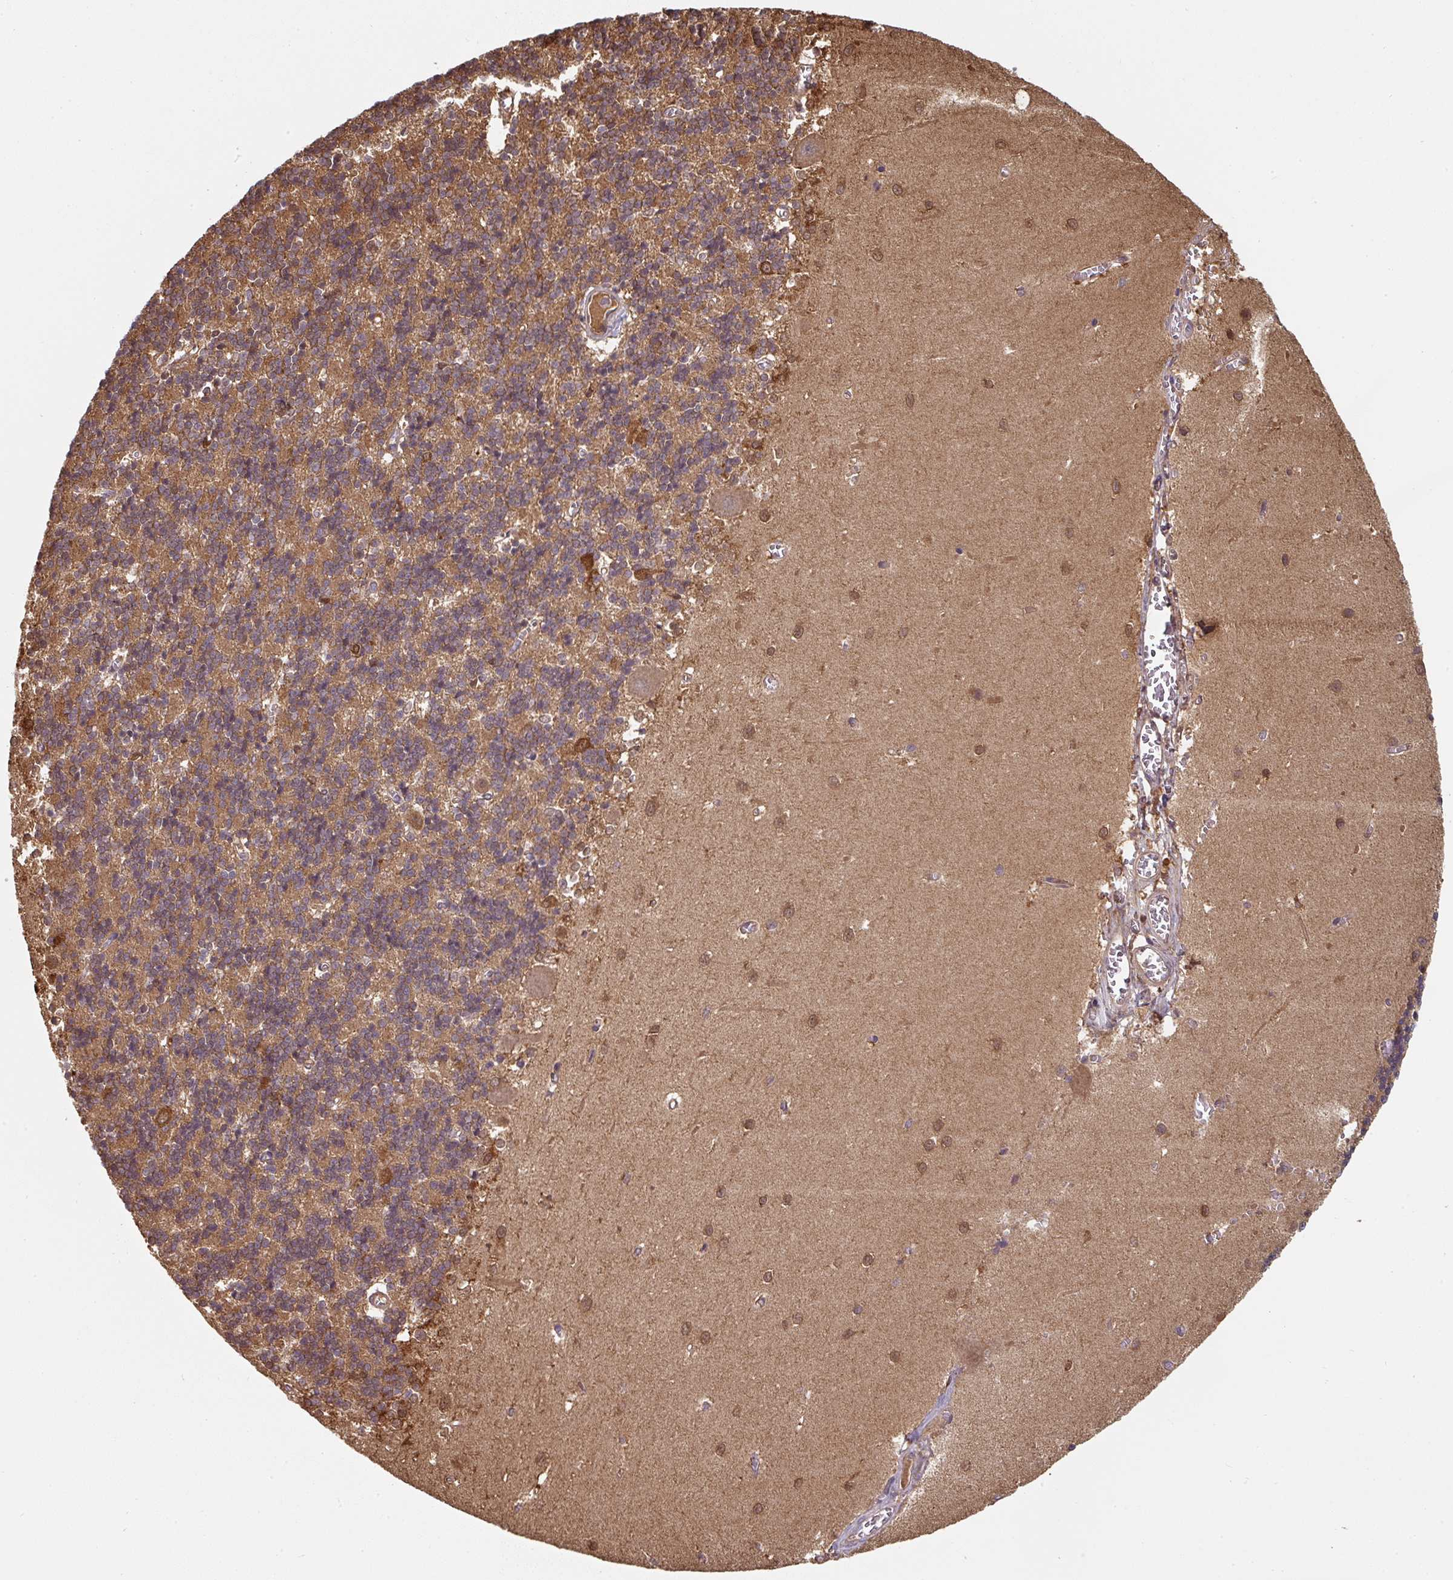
{"staining": {"intensity": "weak", "quantity": ">75%", "location": "cytoplasmic/membranous"}, "tissue": "cerebellum", "cell_type": "Cells in granular layer", "image_type": "normal", "snomed": [{"axis": "morphology", "description": "Normal tissue, NOS"}, {"axis": "topography", "description": "Cerebellum"}], "caption": "A low amount of weak cytoplasmic/membranous staining is identified in approximately >75% of cells in granular layer in normal cerebellum.", "gene": "ST13", "patient": {"sex": "male", "age": 37}}